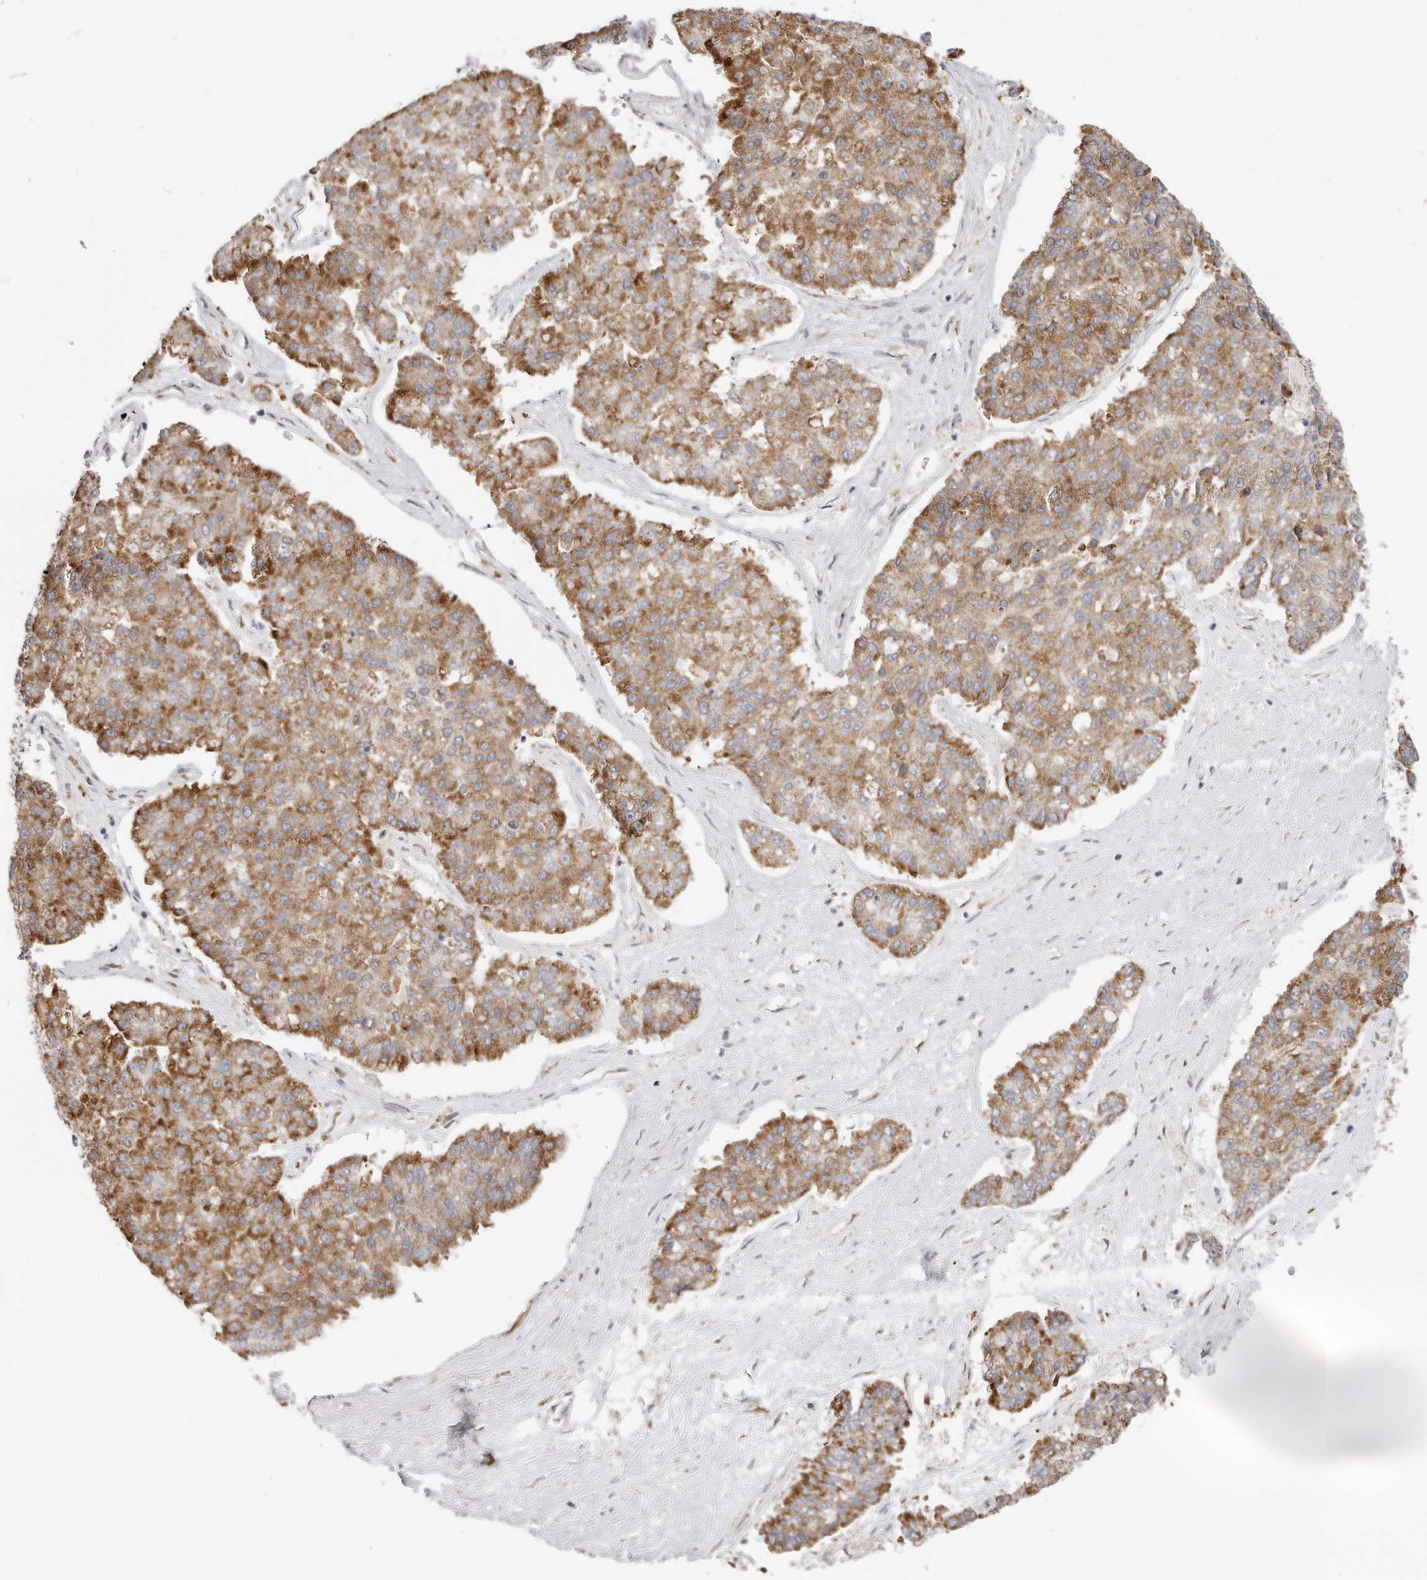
{"staining": {"intensity": "moderate", "quantity": ">75%", "location": "cytoplasmic/membranous"}, "tissue": "pancreatic cancer", "cell_type": "Tumor cells", "image_type": "cancer", "snomed": [{"axis": "morphology", "description": "Adenocarcinoma, NOS"}, {"axis": "topography", "description": "Pancreas"}], "caption": "Immunohistochemical staining of human pancreatic cancer (adenocarcinoma) demonstrates medium levels of moderate cytoplasmic/membranous protein expression in approximately >75% of tumor cells.", "gene": "IL32", "patient": {"sex": "male", "age": 50}}